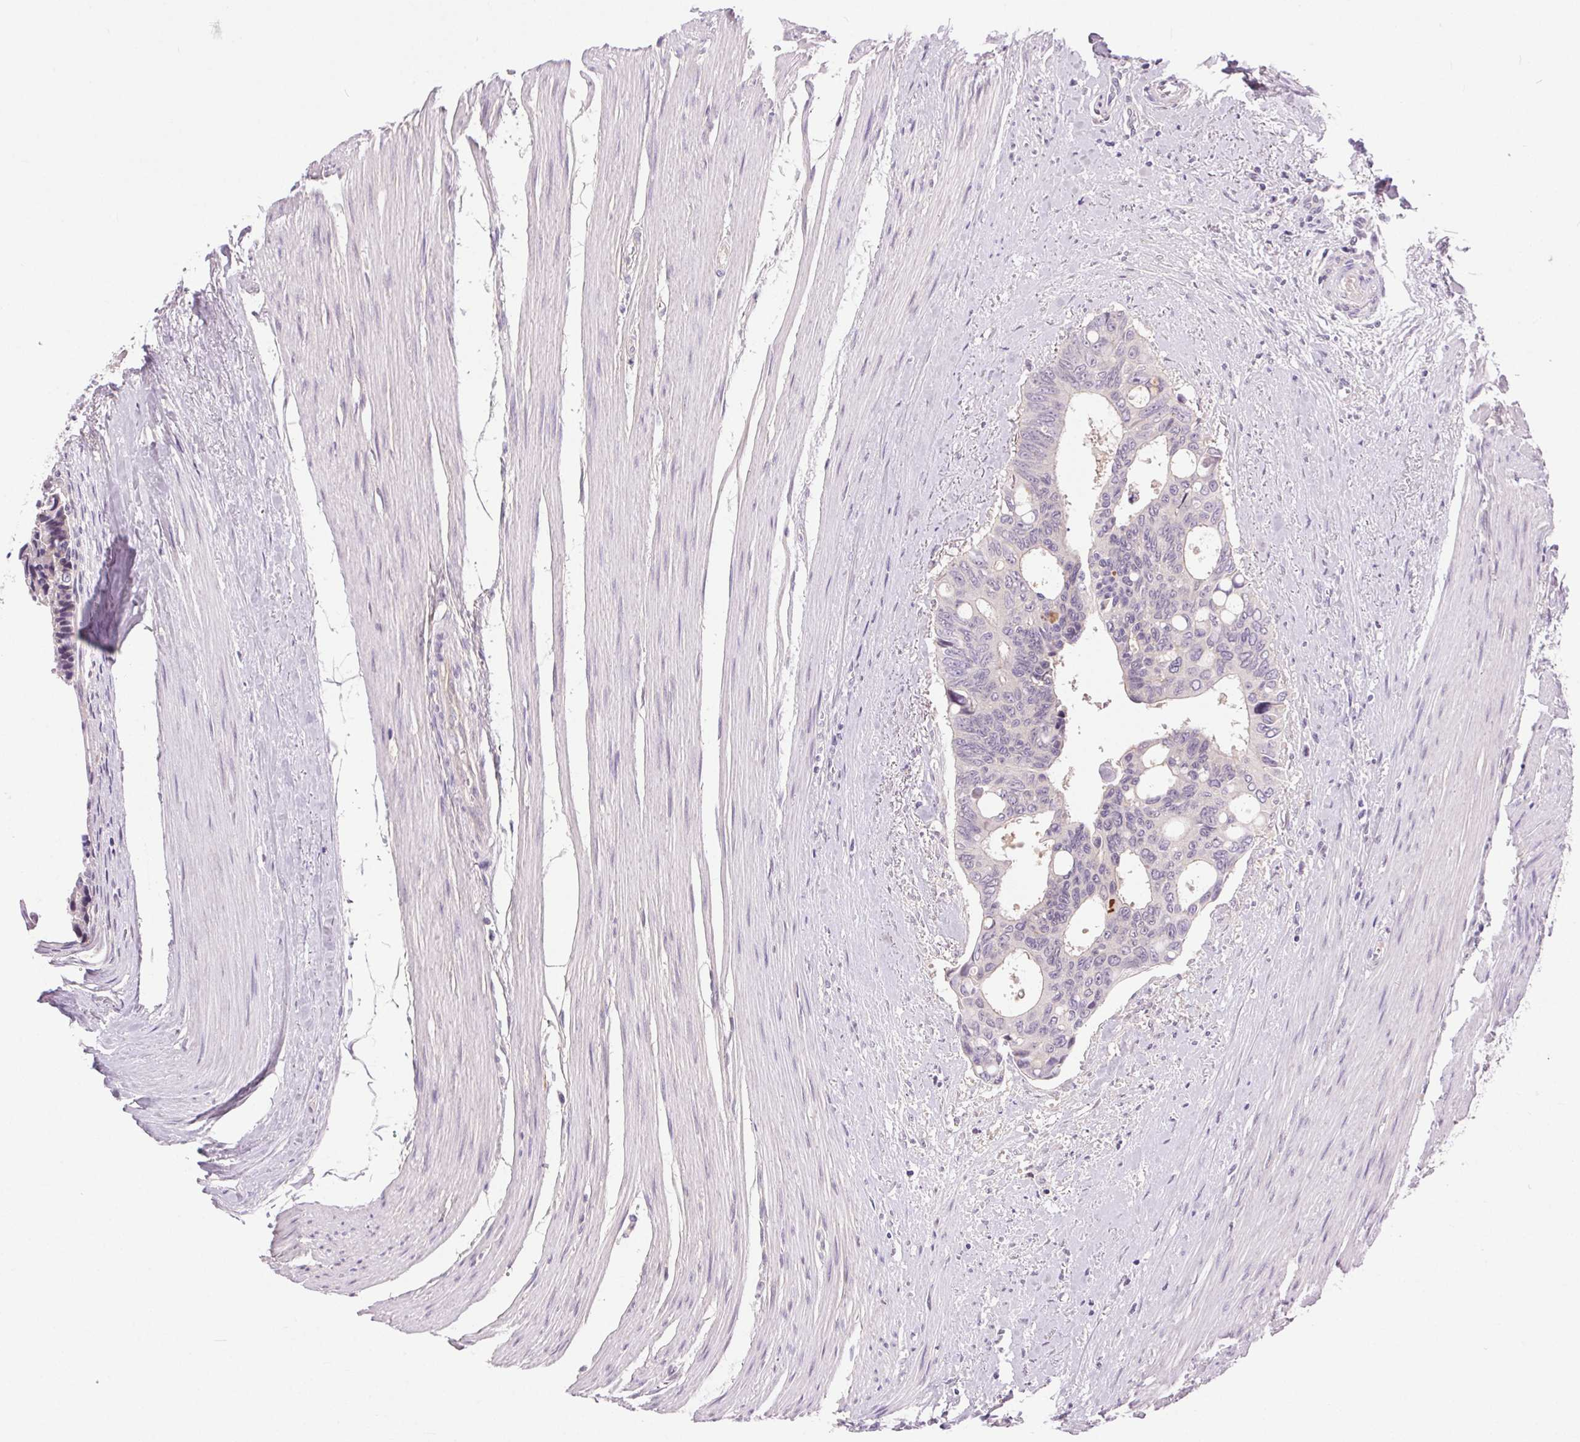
{"staining": {"intensity": "negative", "quantity": "none", "location": "none"}, "tissue": "colorectal cancer", "cell_type": "Tumor cells", "image_type": "cancer", "snomed": [{"axis": "morphology", "description": "Adenocarcinoma, NOS"}, {"axis": "topography", "description": "Rectum"}], "caption": "Immunohistochemistry (IHC) histopathology image of neoplastic tissue: adenocarcinoma (colorectal) stained with DAB exhibits no significant protein positivity in tumor cells.", "gene": "SYT11", "patient": {"sex": "male", "age": 76}}